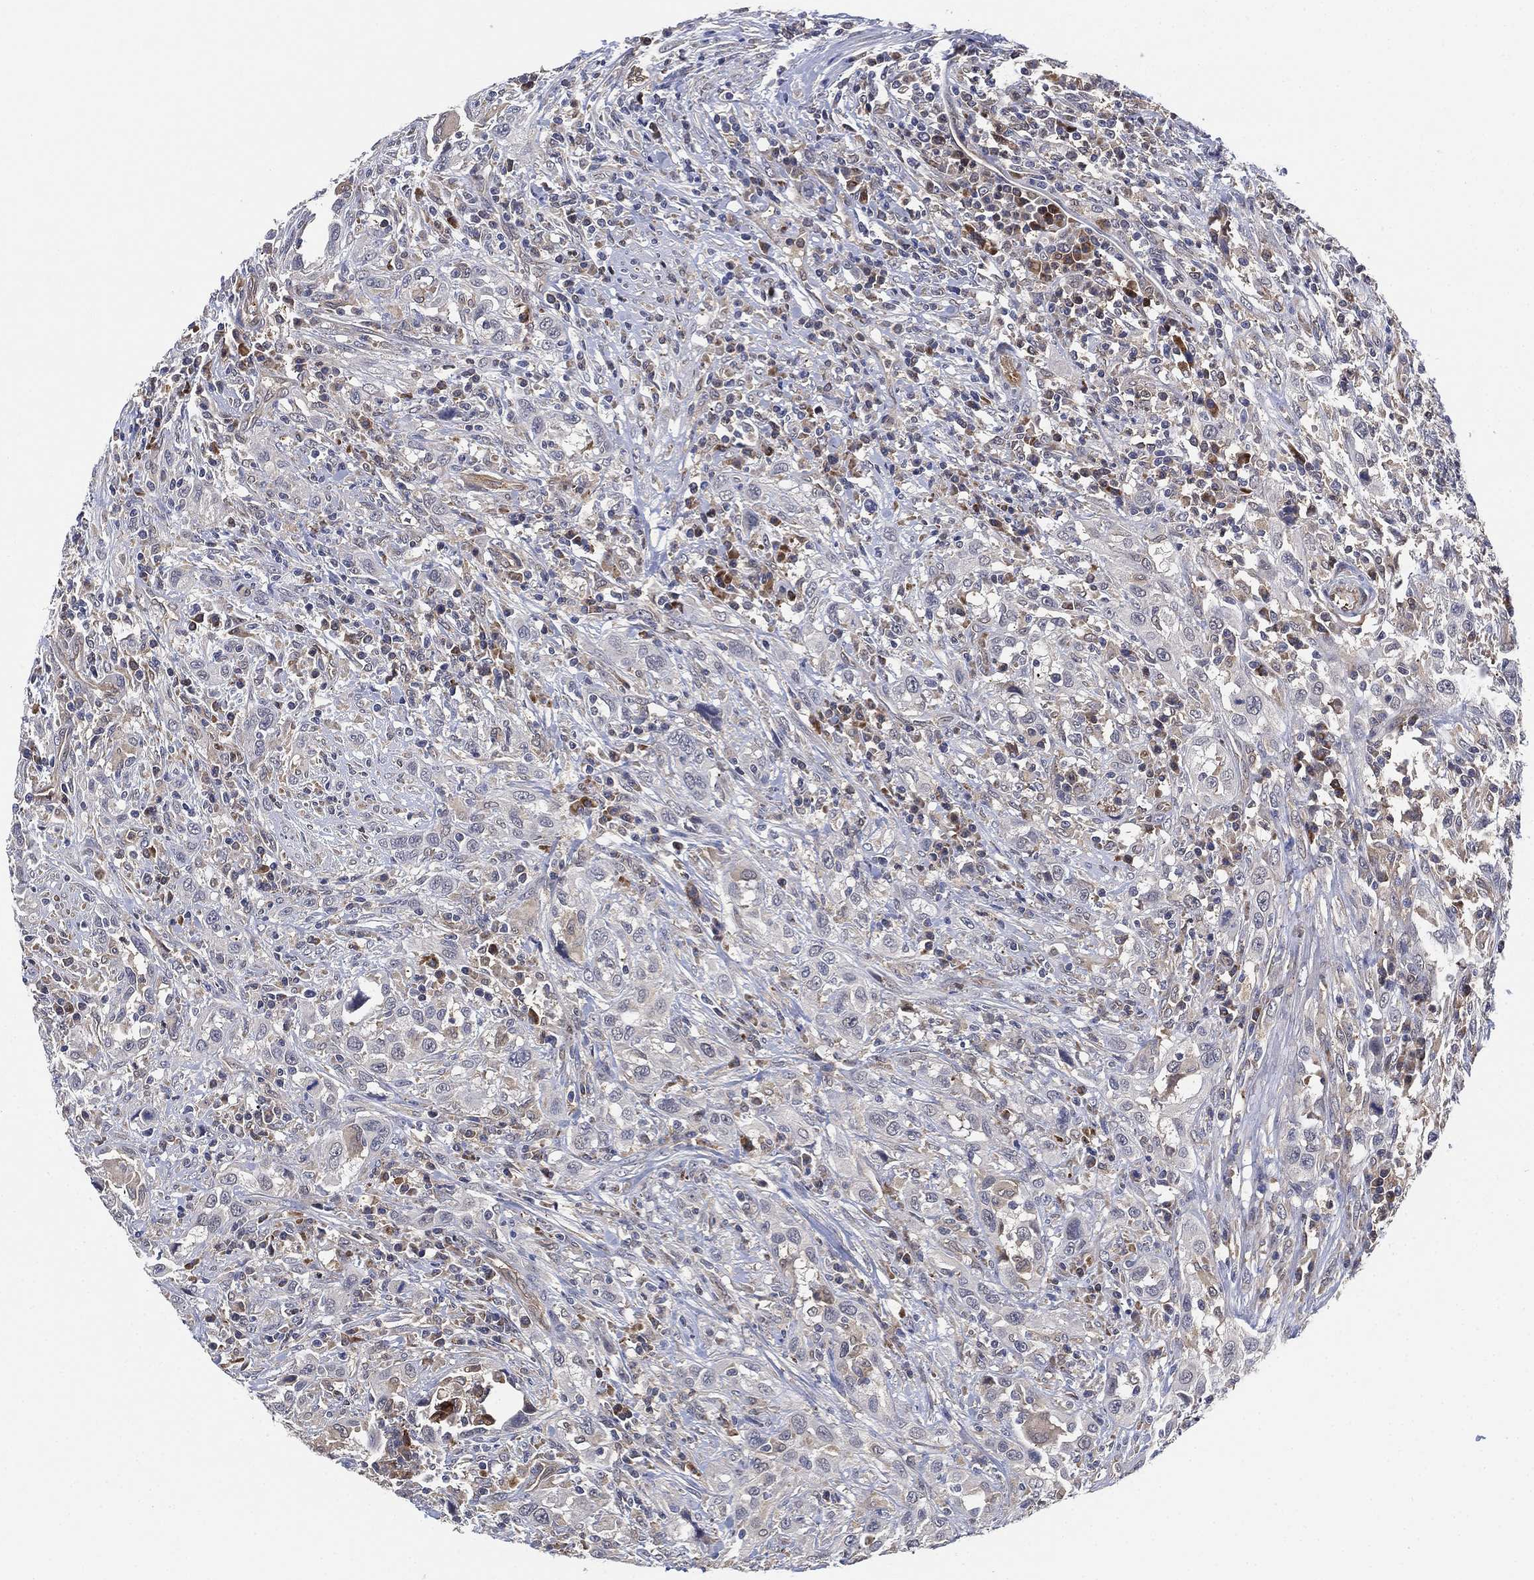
{"staining": {"intensity": "negative", "quantity": "none", "location": "none"}, "tissue": "urothelial cancer", "cell_type": "Tumor cells", "image_type": "cancer", "snomed": [{"axis": "morphology", "description": "Urothelial carcinoma, NOS"}, {"axis": "morphology", "description": "Urothelial carcinoma, High grade"}, {"axis": "topography", "description": "Urinary bladder"}], "caption": "Tumor cells show no significant protein expression in urothelial cancer.", "gene": "FES", "patient": {"sex": "female", "age": 64}}